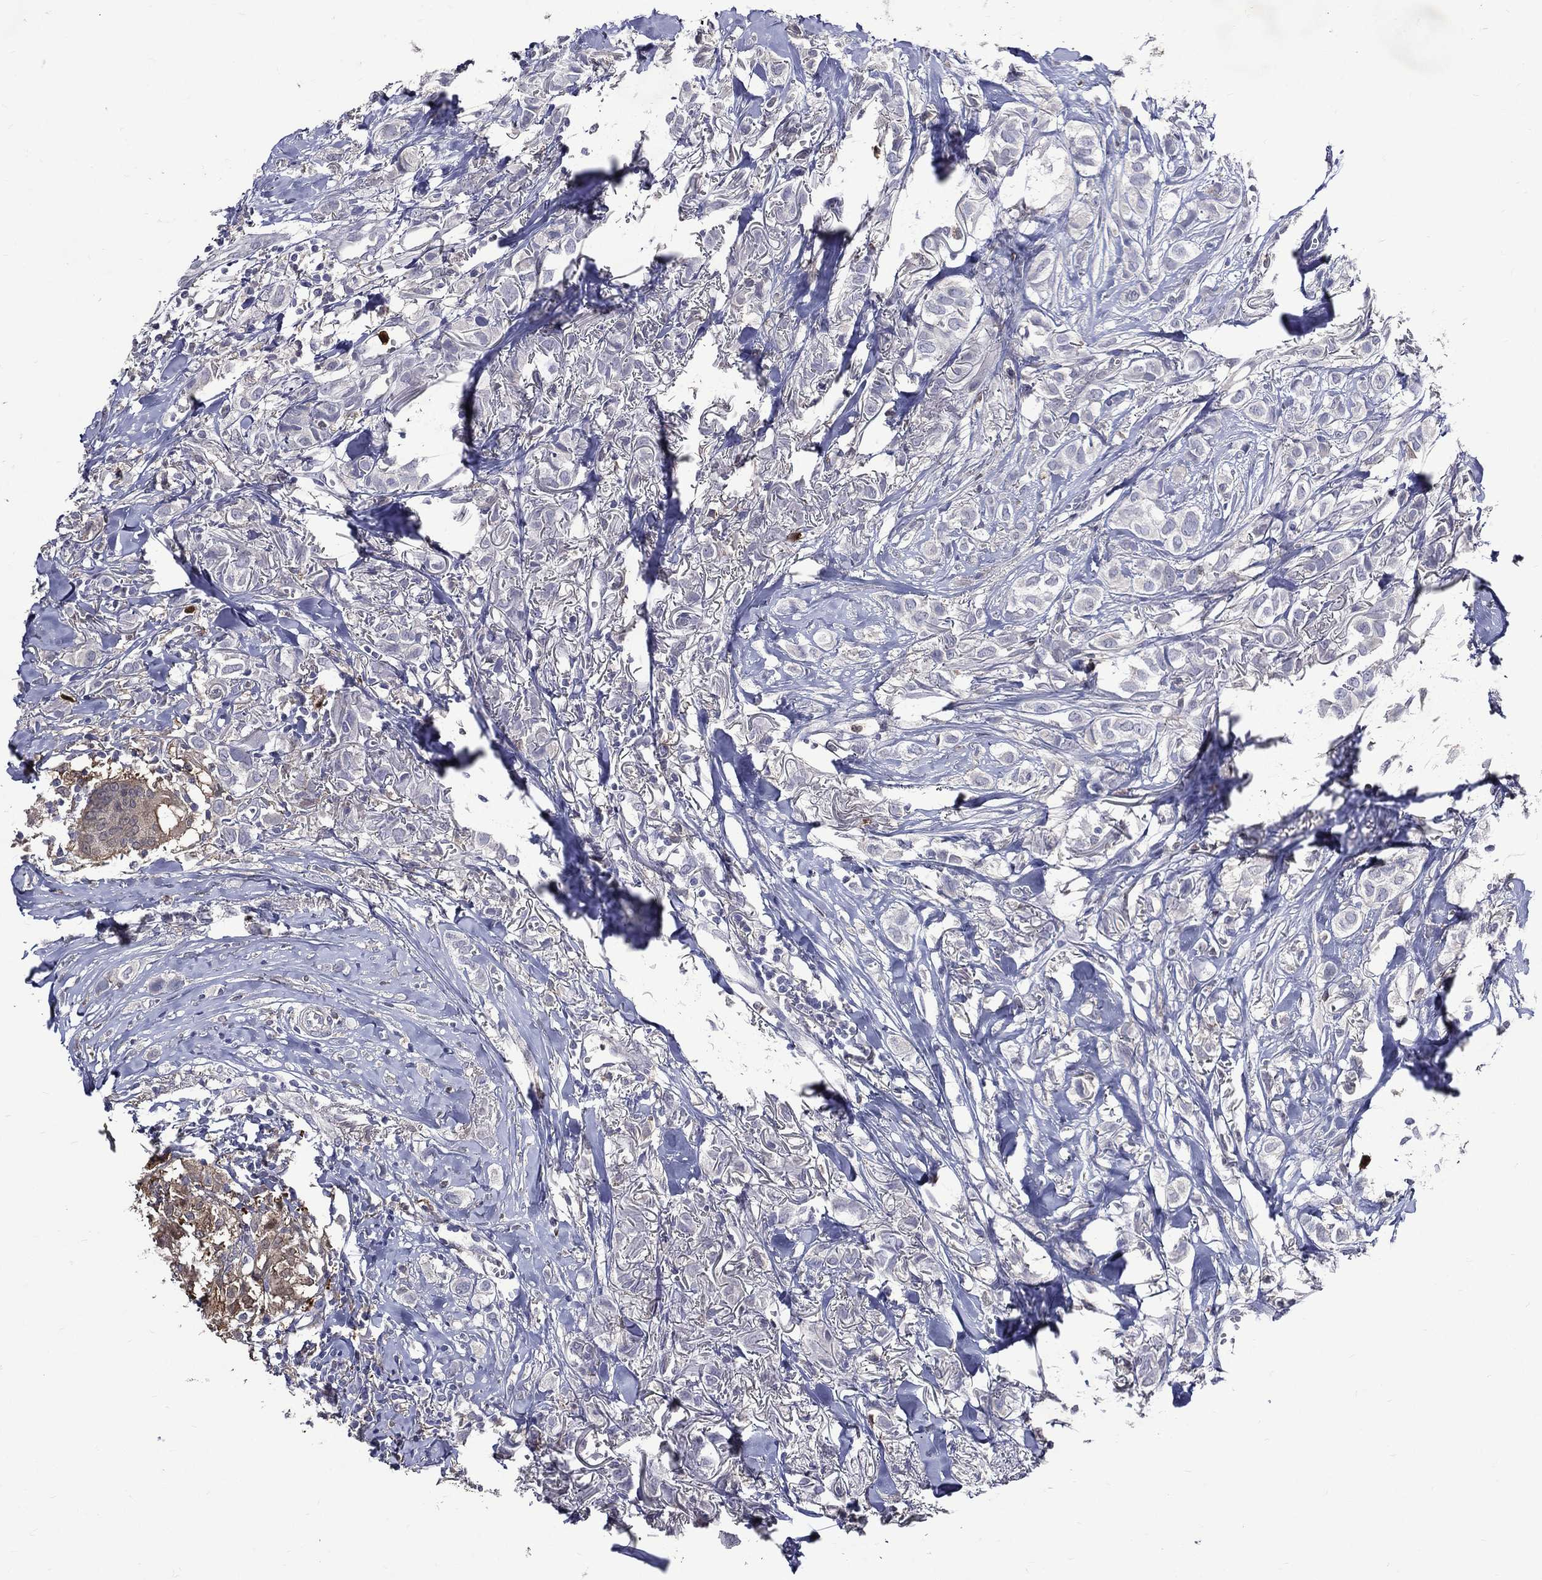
{"staining": {"intensity": "negative", "quantity": "none", "location": "none"}, "tissue": "breast cancer", "cell_type": "Tumor cells", "image_type": "cancer", "snomed": [{"axis": "morphology", "description": "Duct carcinoma"}, {"axis": "topography", "description": "Breast"}], "caption": "Histopathology image shows no protein expression in tumor cells of breast intraductal carcinoma tissue.", "gene": "GPR171", "patient": {"sex": "female", "age": 85}}